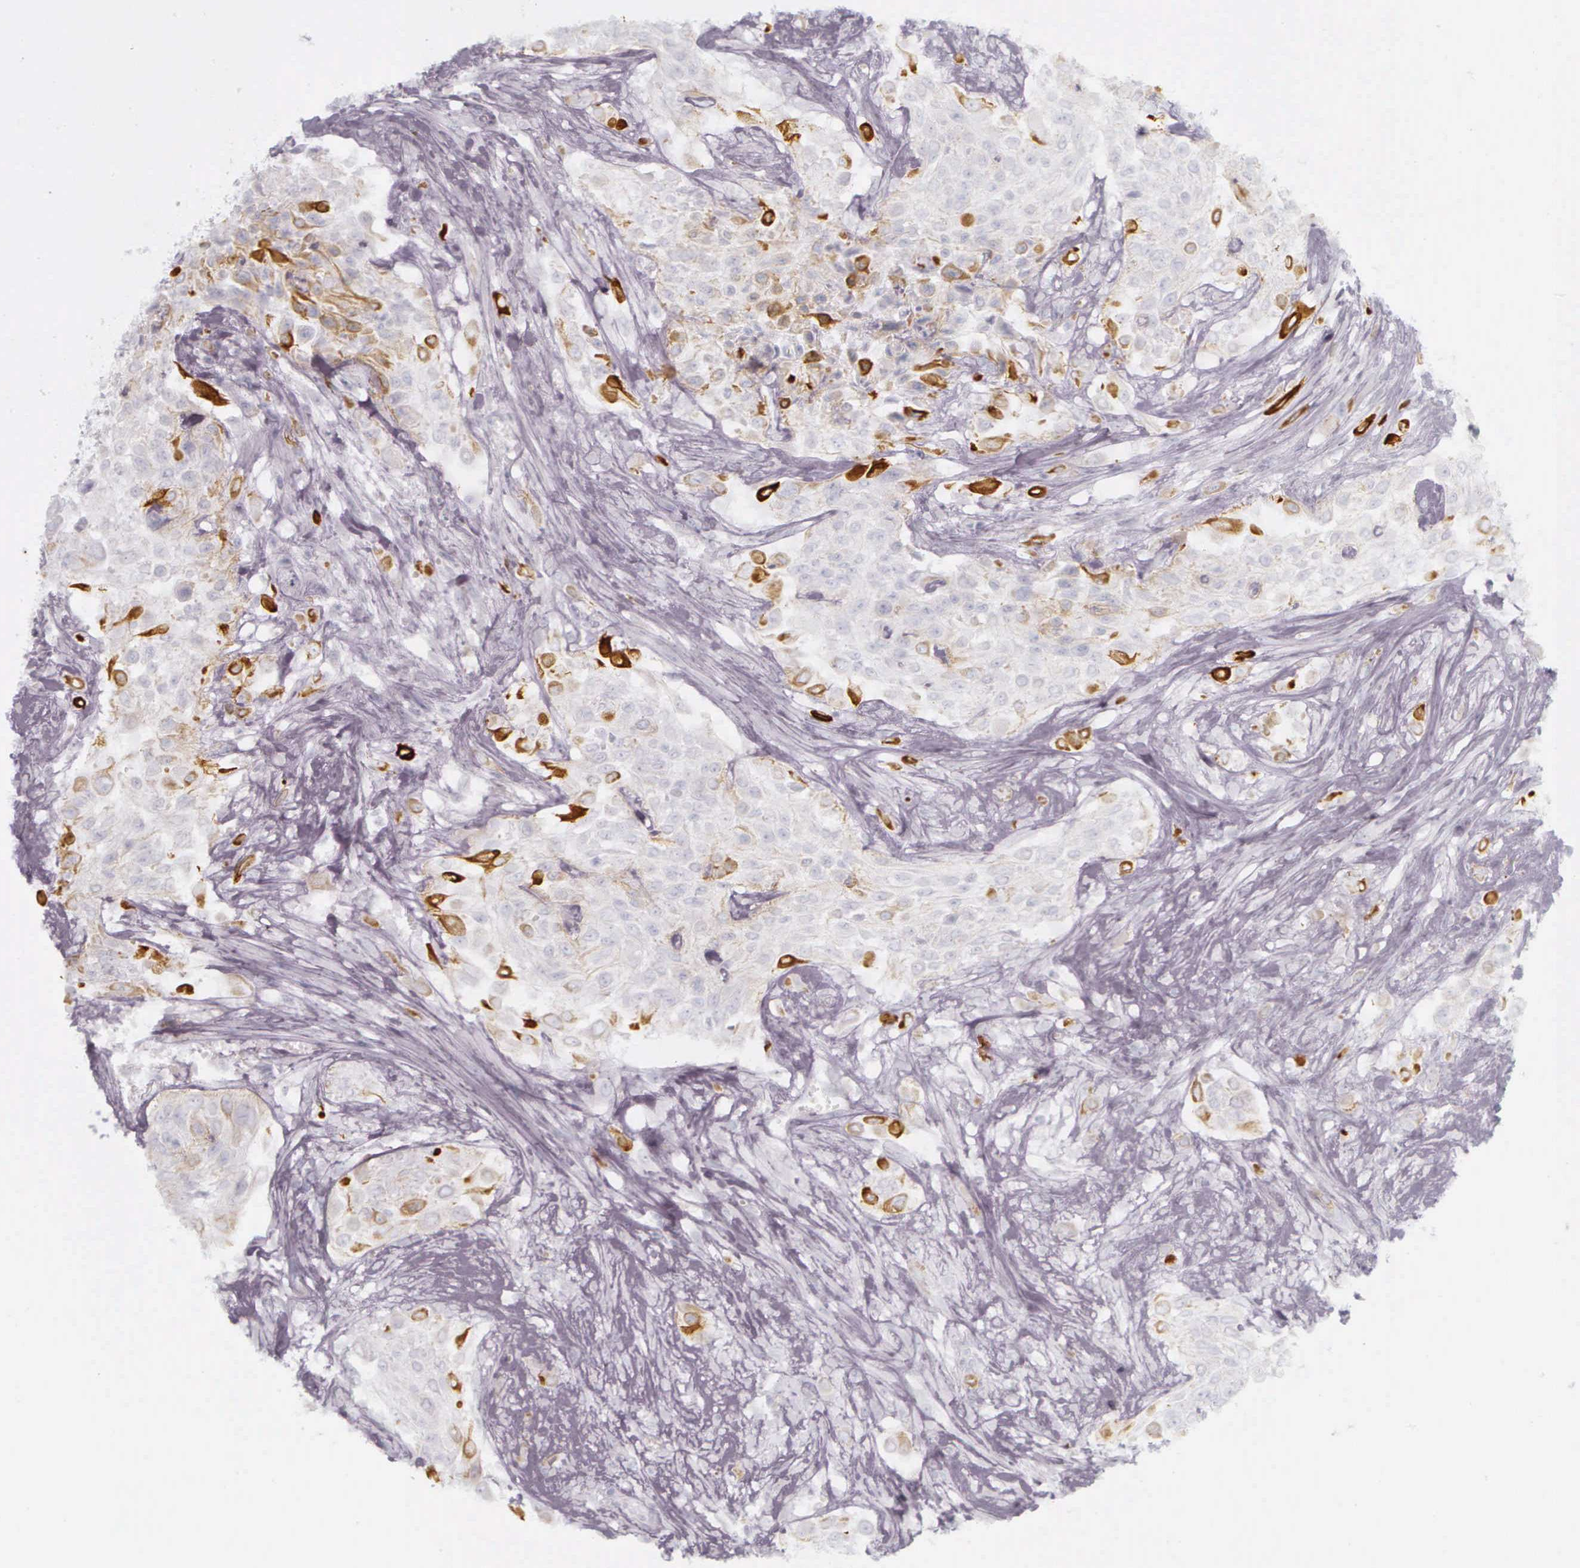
{"staining": {"intensity": "strong", "quantity": "25%-75%", "location": "cytoplasmic/membranous"}, "tissue": "urothelial cancer", "cell_type": "Tumor cells", "image_type": "cancer", "snomed": [{"axis": "morphology", "description": "Urothelial carcinoma, High grade"}, {"axis": "topography", "description": "Urinary bladder"}], "caption": "This image exhibits immunohistochemistry staining of human high-grade urothelial carcinoma, with high strong cytoplasmic/membranous staining in approximately 25%-75% of tumor cells.", "gene": "KRT14", "patient": {"sex": "male", "age": 57}}